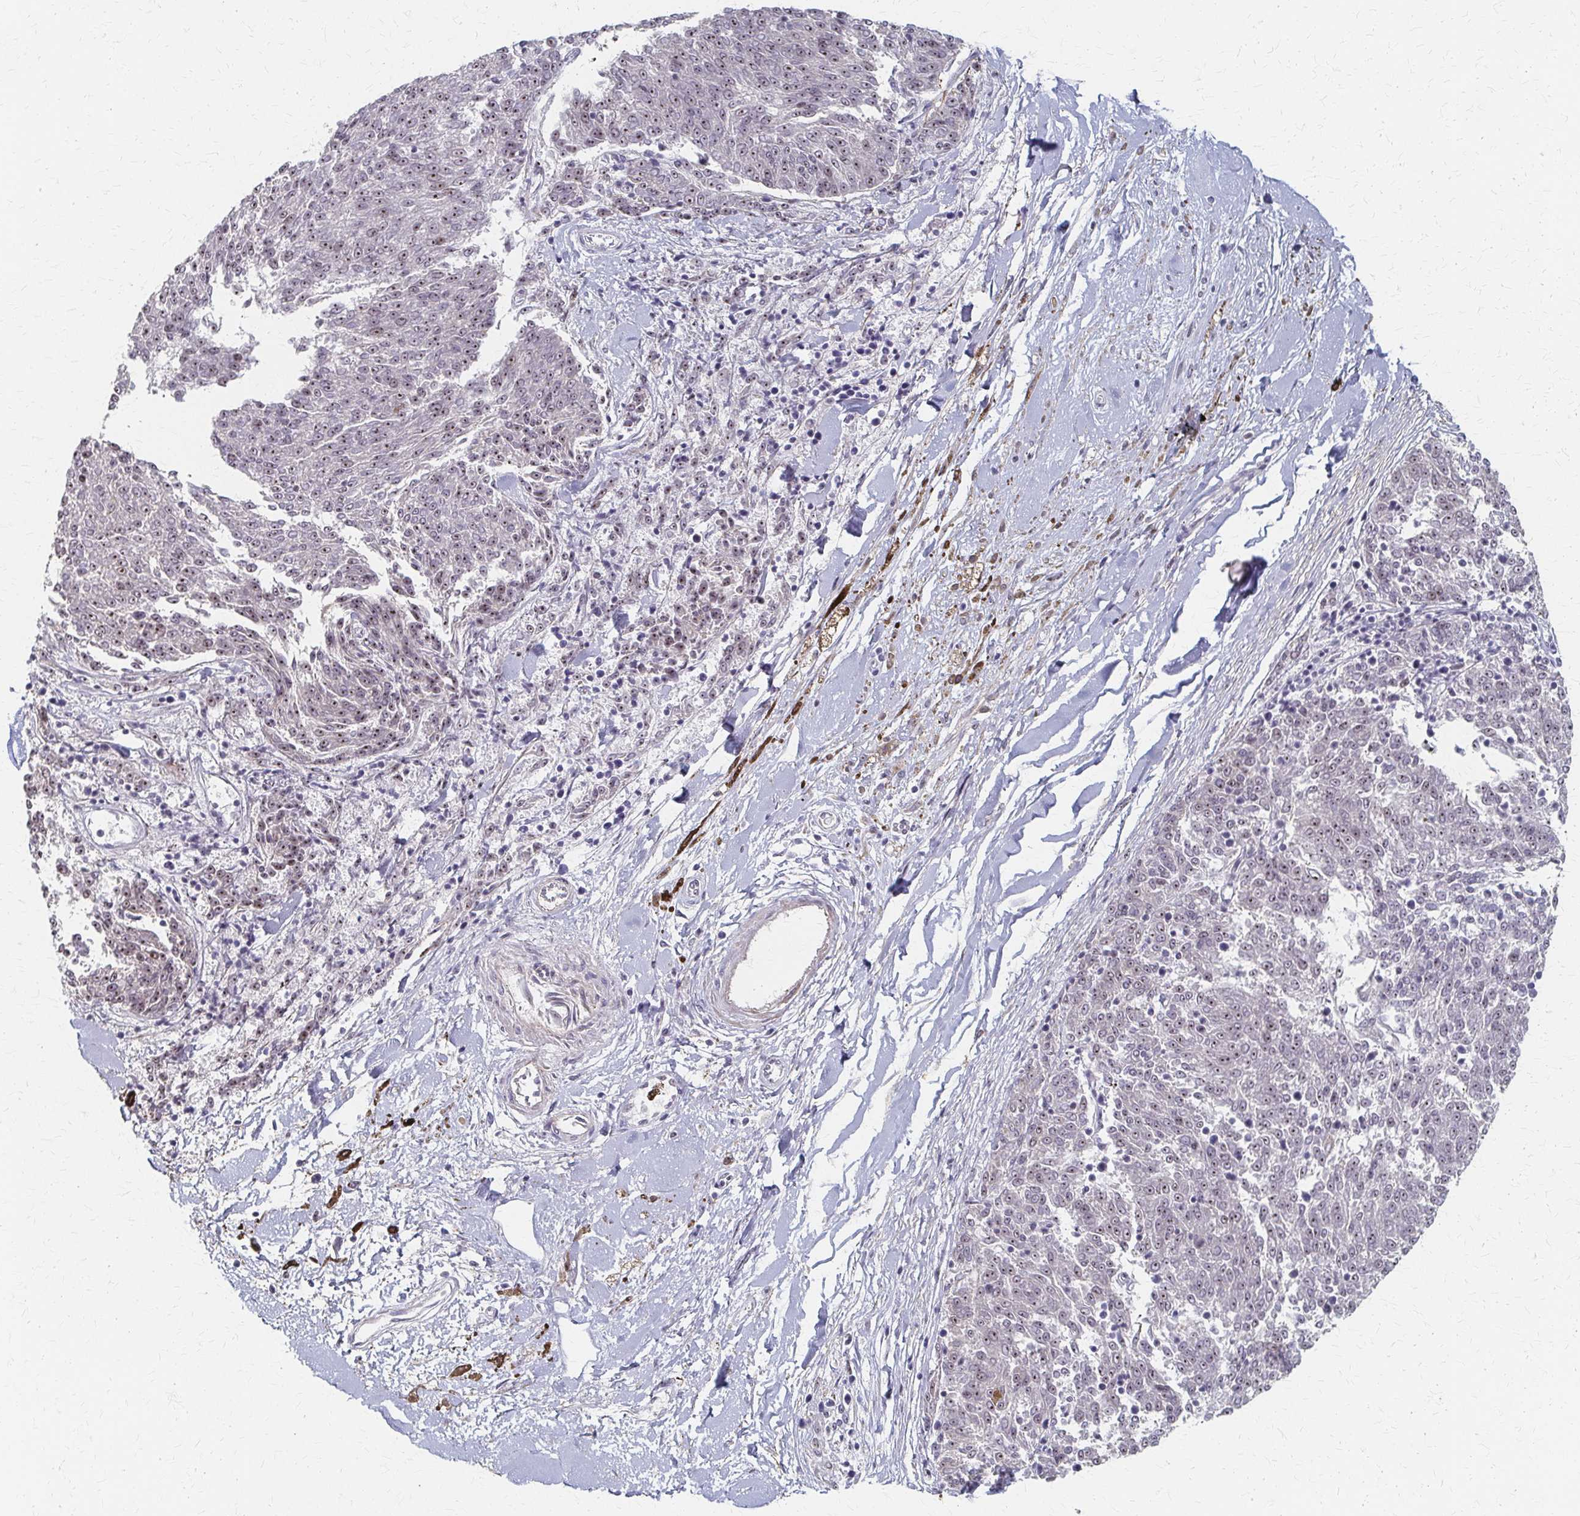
{"staining": {"intensity": "weak", "quantity": "25%-75%", "location": "nuclear"}, "tissue": "melanoma", "cell_type": "Tumor cells", "image_type": "cancer", "snomed": [{"axis": "morphology", "description": "Malignant melanoma, NOS"}, {"axis": "topography", "description": "Skin"}], "caption": "About 25%-75% of tumor cells in human malignant melanoma demonstrate weak nuclear protein expression as visualized by brown immunohistochemical staining.", "gene": "PES1", "patient": {"sex": "female", "age": 72}}